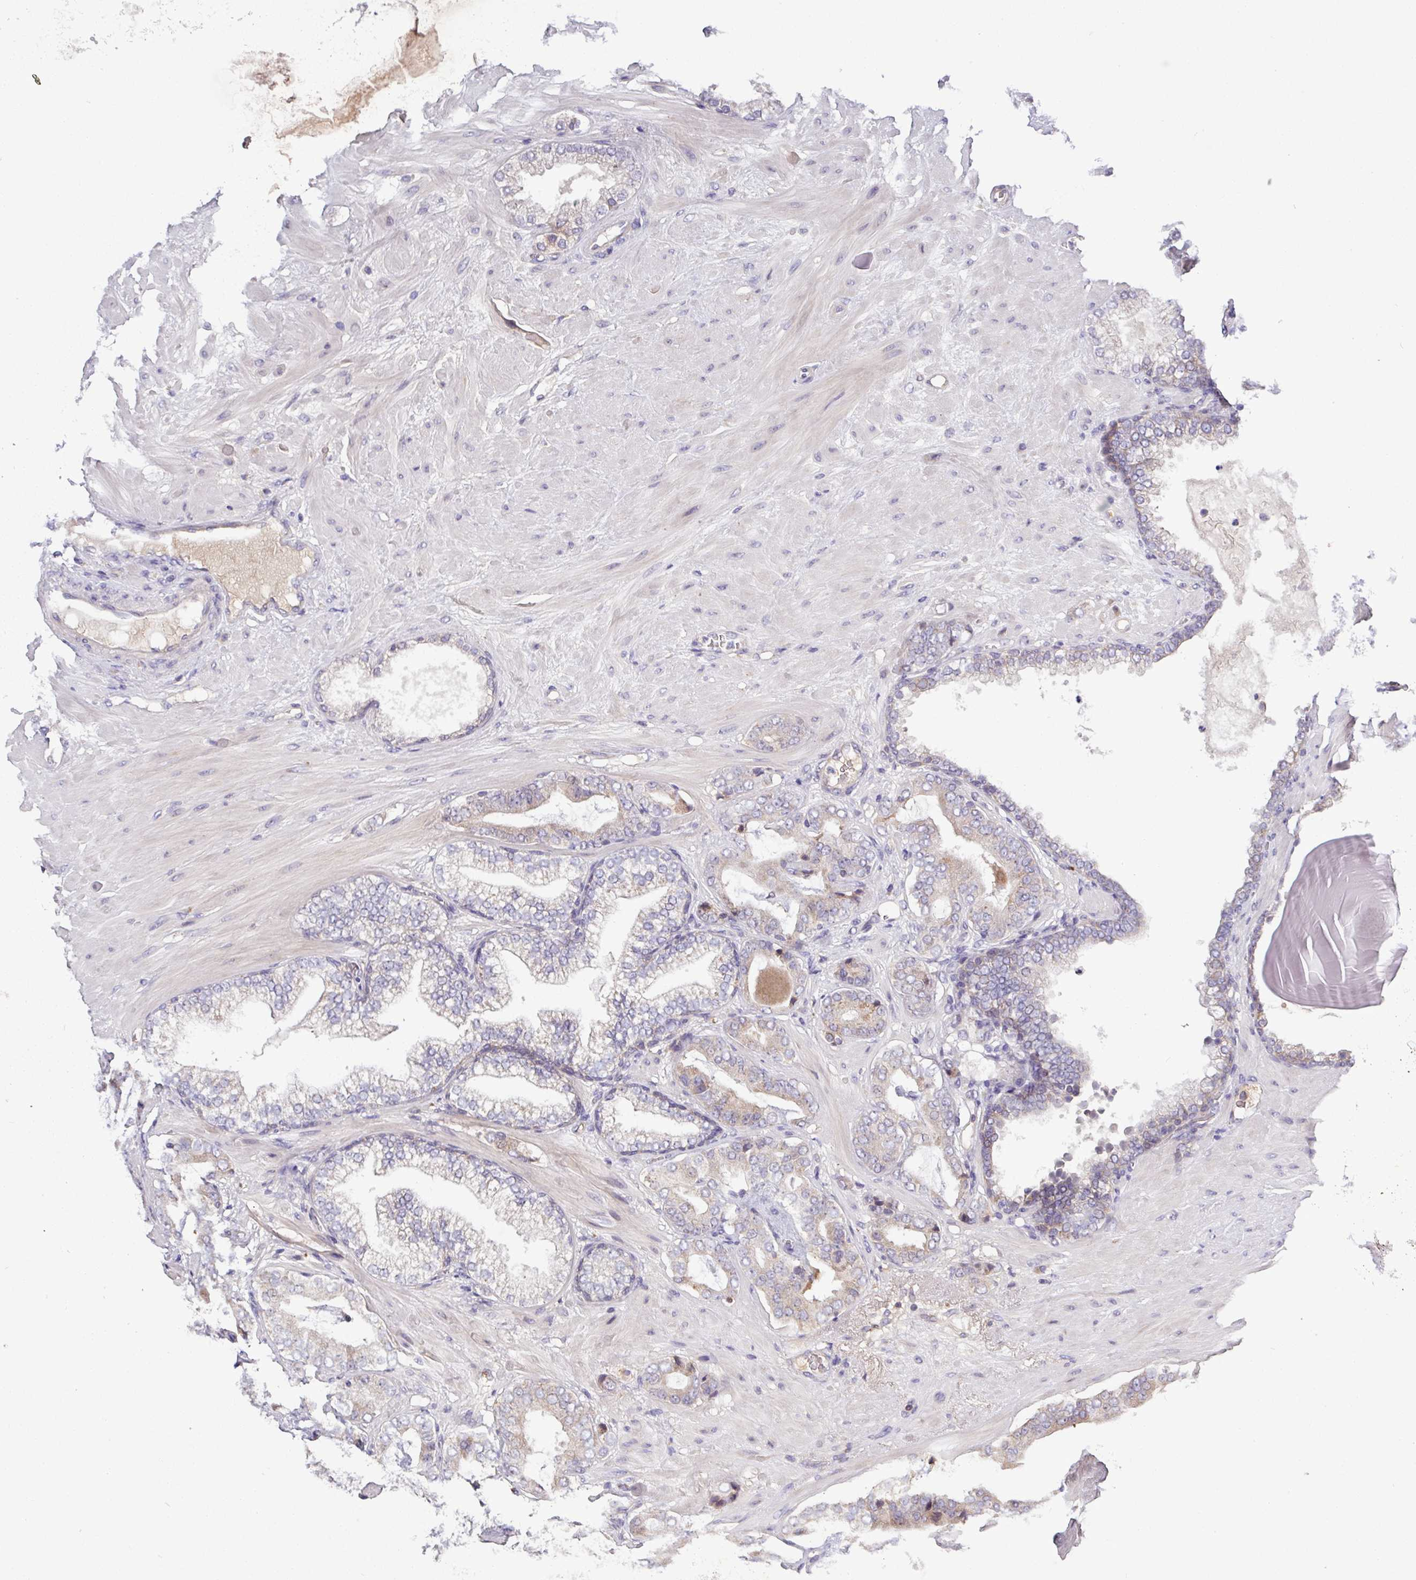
{"staining": {"intensity": "weak", "quantity": "<25%", "location": "cytoplasmic/membranous"}, "tissue": "prostate cancer", "cell_type": "Tumor cells", "image_type": "cancer", "snomed": [{"axis": "morphology", "description": "Adenocarcinoma, Low grade"}, {"axis": "topography", "description": "Prostate"}], "caption": "Tumor cells show no significant positivity in prostate cancer (adenocarcinoma (low-grade)).", "gene": "SFTPB", "patient": {"sex": "male", "age": 61}}